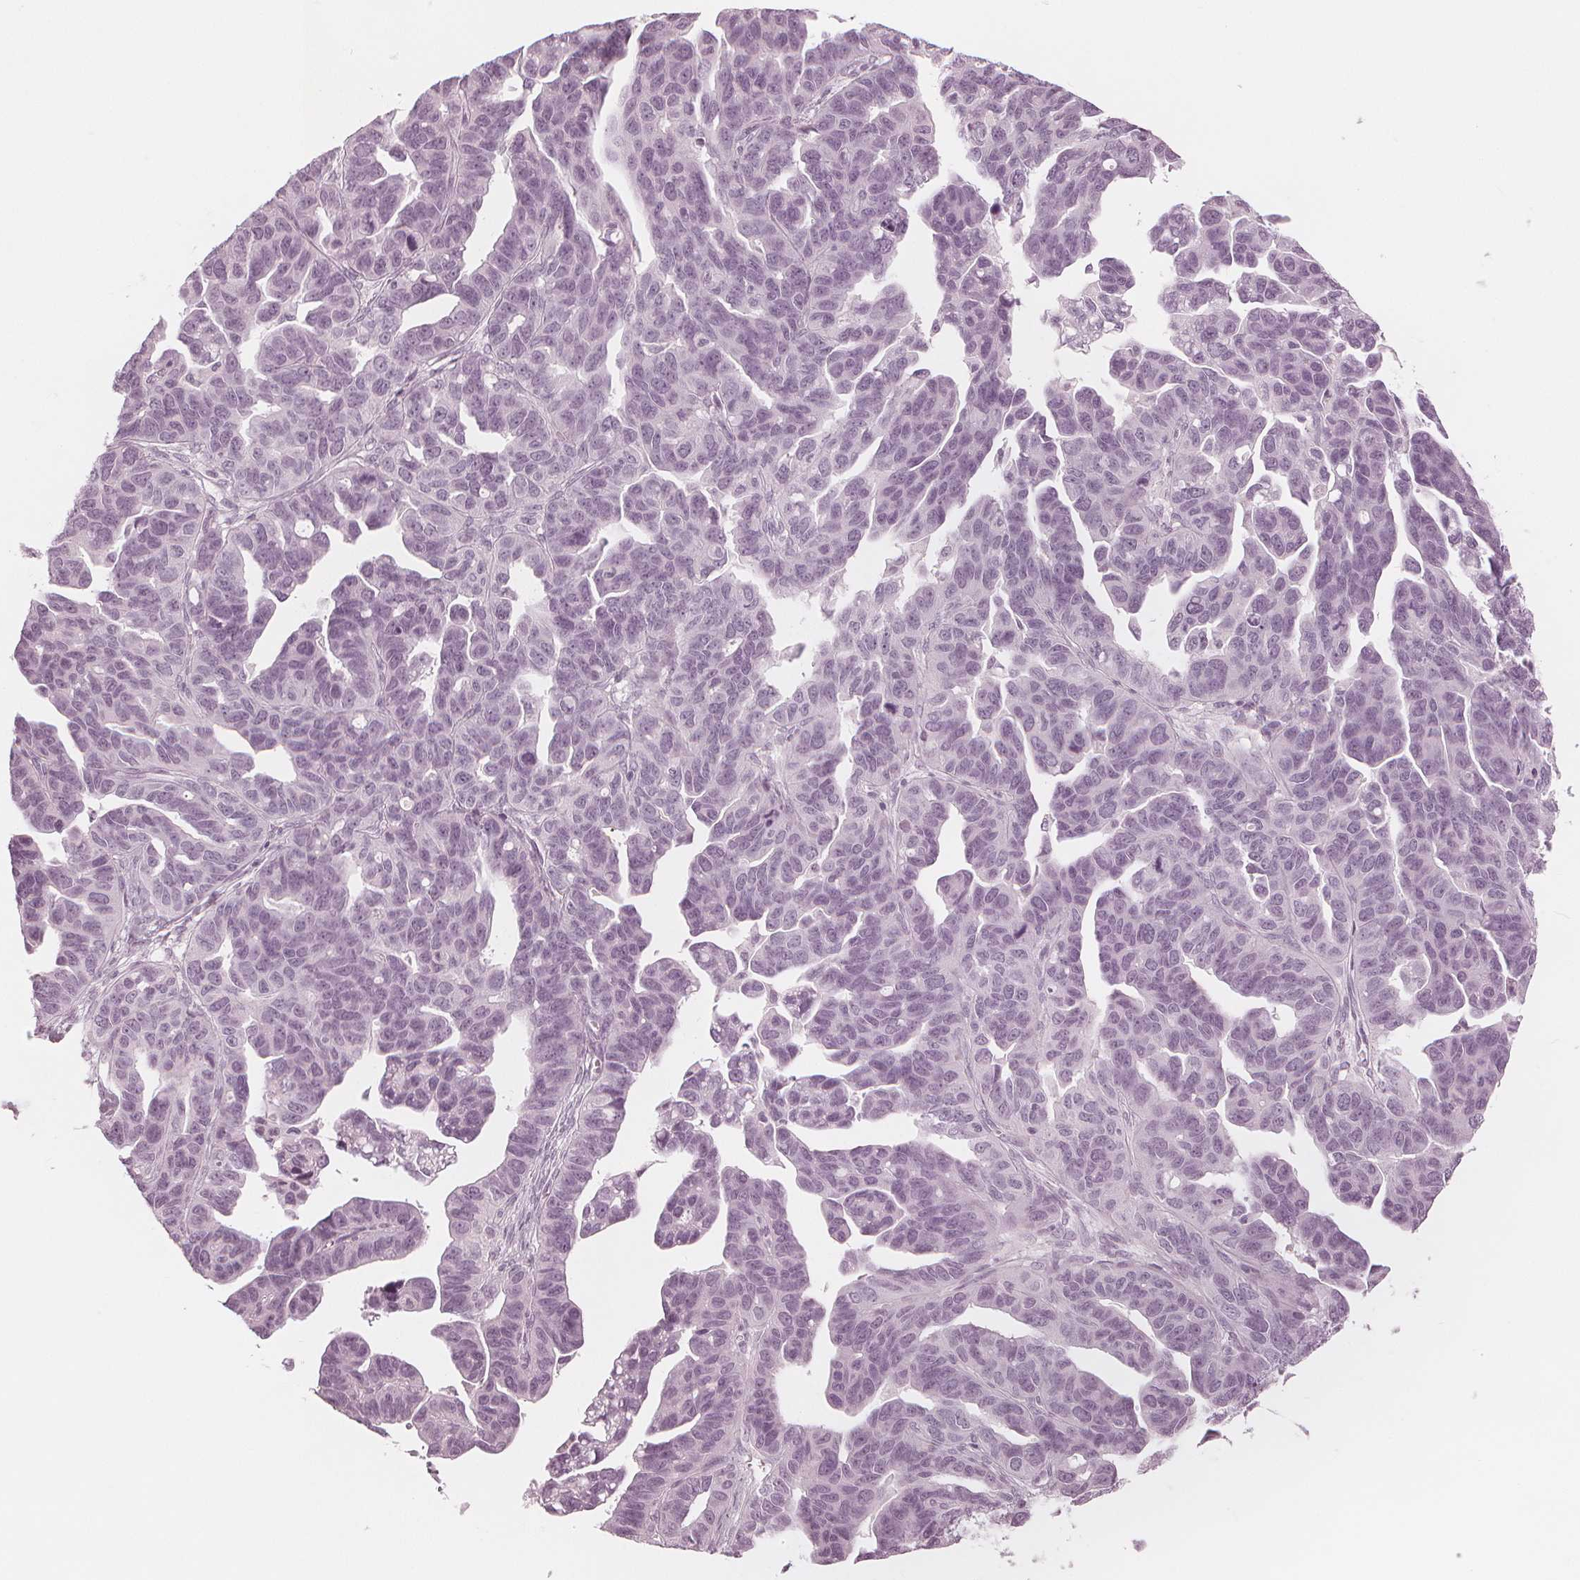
{"staining": {"intensity": "negative", "quantity": "none", "location": "none"}, "tissue": "ovarian cancer", "cell_type": "Tumor cells", "image_type": "cancer", "snomed": [{"axis": "morphology", "description": "Cystadenocarcinoma, serous, NOS"}, {"axis": "topography", "description": "Ovary"}], "caption": "Tumor cells show no significant protein positivity in ovarian cancer (serous cystadenocarcinoma).", "gene": "PAEP", "patient": {"sex": "female", "age": 69}}